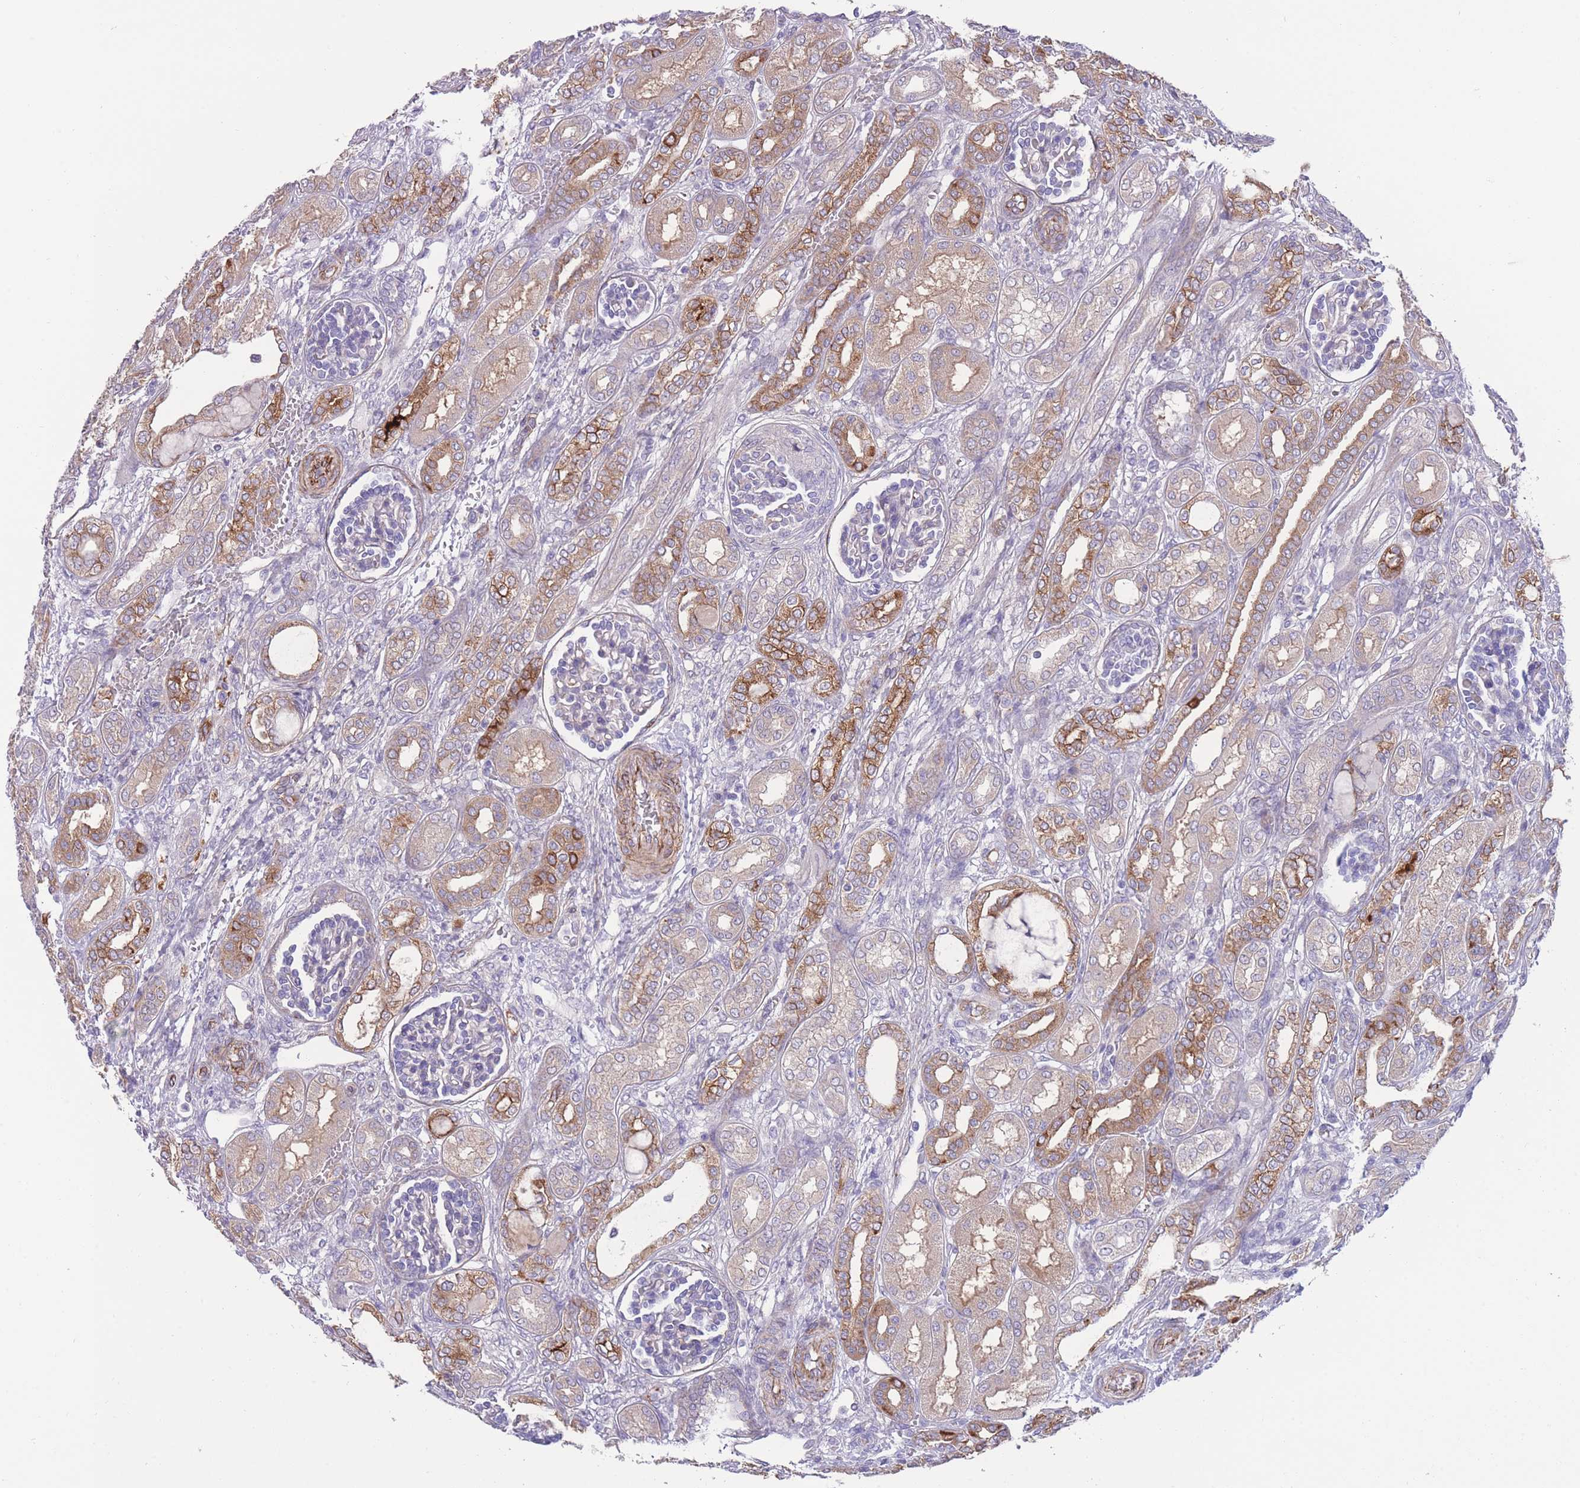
{"staining": {"intensity": "negative", "quantity": "none", "location": "none"}, "tissue": "kidney", "cell_type": "Cells in glomeruli", "image_type": "normal", "snomed": [{"axis": "morphology", "description": "Normal tissue, NOS"}, {"axis": "morphology", "description": "Neoplasm, malignant, NOS"}, {"axis": "topography", "description": "Kidney"}], "caption": "This is a image of immunohistochemistry staining of normal kidney, which shows no positivity in cells in glomeruli.", "gene": "RGS11", "patient": {"sex": "female", "age": 1}}